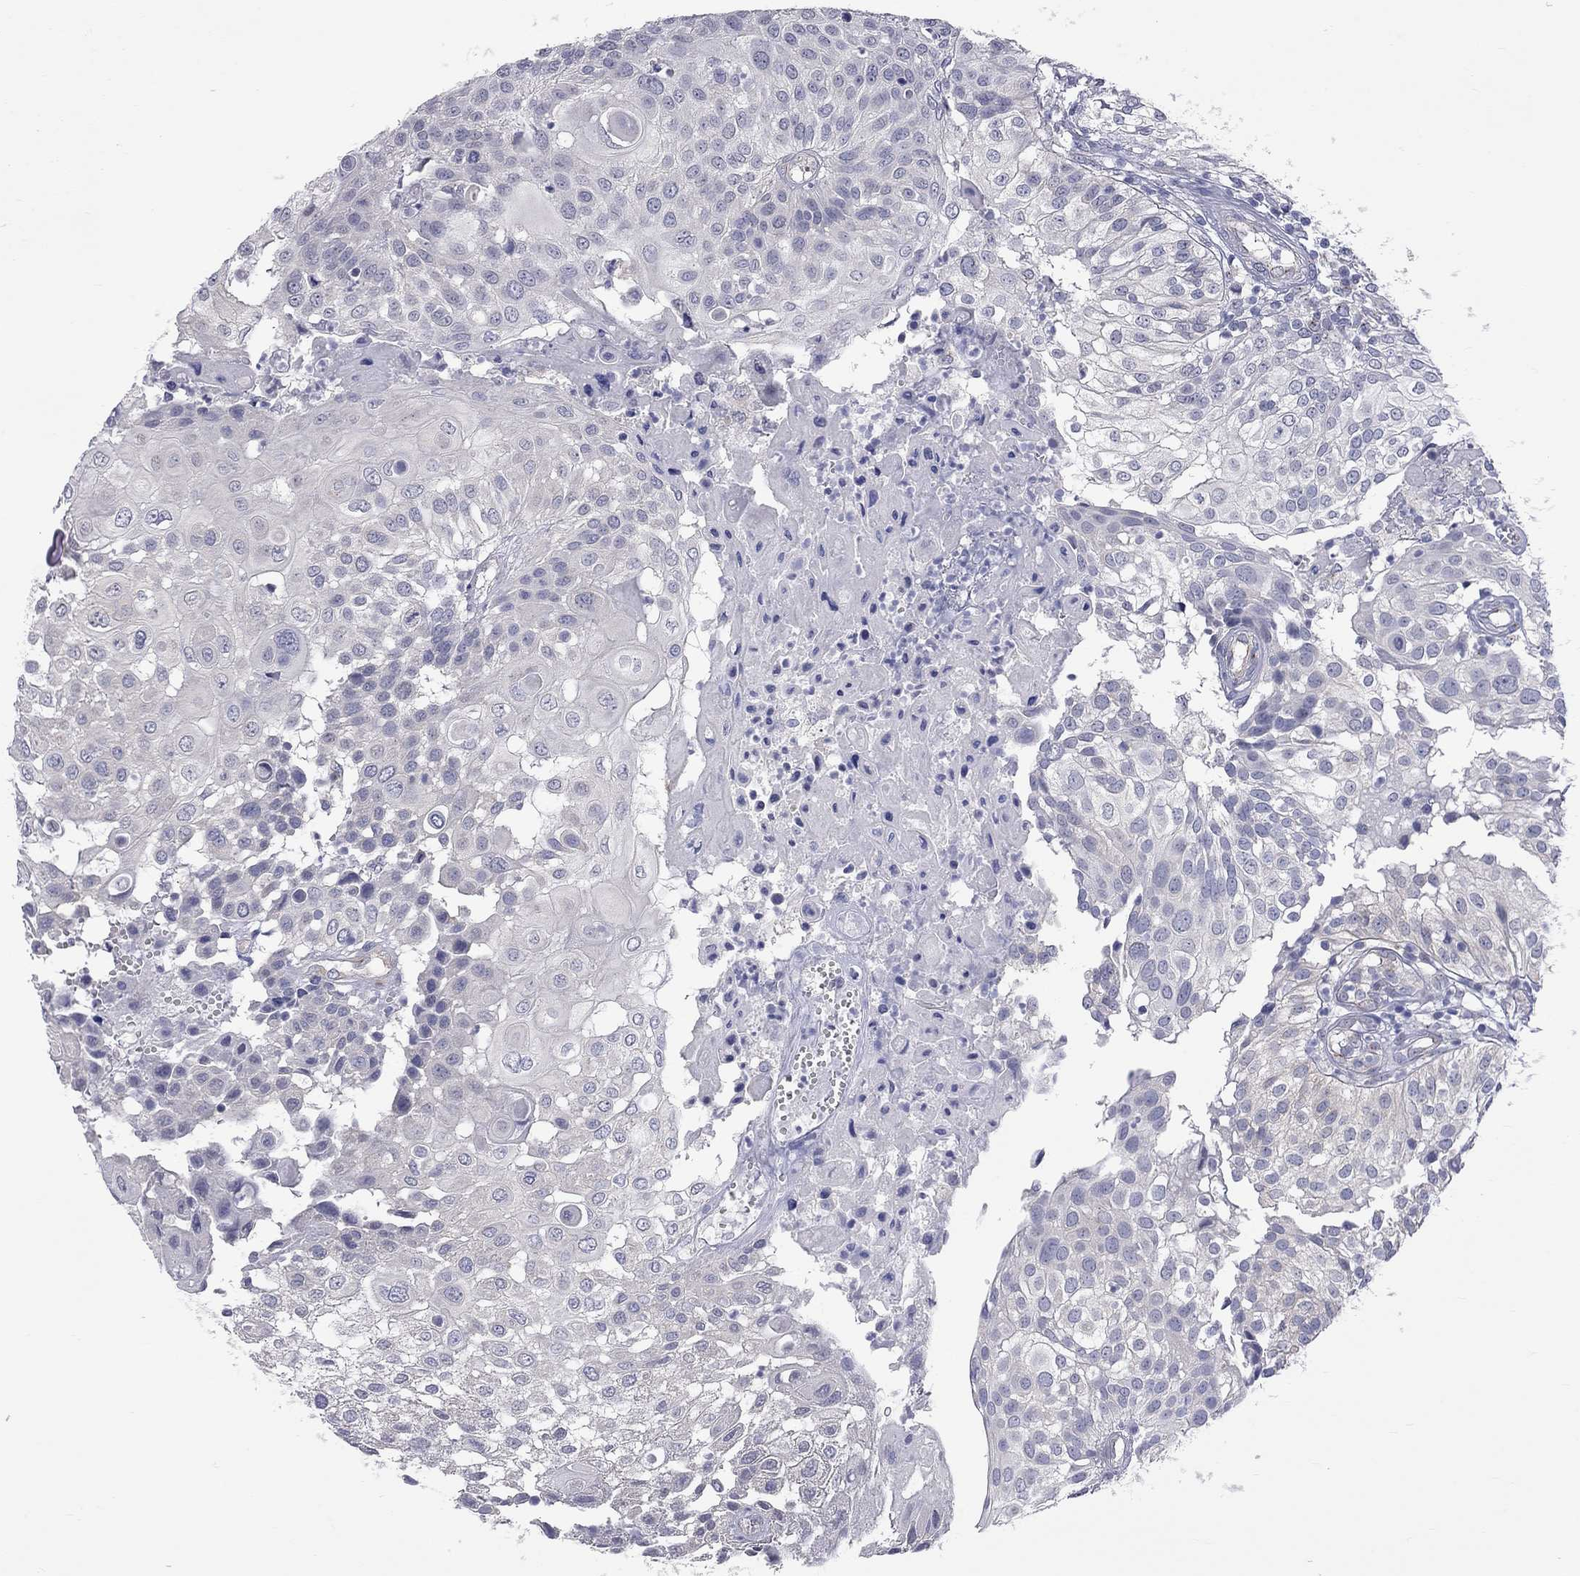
{"staining": {"intensity": "negative", "quantity": "none", "location": "none"}, "tissue": "urothelial cancer", "cell_type": "Tumor cells", "image_type": "cancer", "snomed": [{"axis": "morphology", "description": "Urothelial carcinoma, High grade"}, {"axis": "topography", "description": "Urinary bladder"}], "caption": "A high-resolution photomicrograph shows immunohistochemistry staining of high-grade urothelial carcinoma, which displays no significant expression in tumor cells. (DAB IHC with hematoxylin counter stain).", "gene": "OPRK1", "patient": {"sex": "female", "age": 79}}